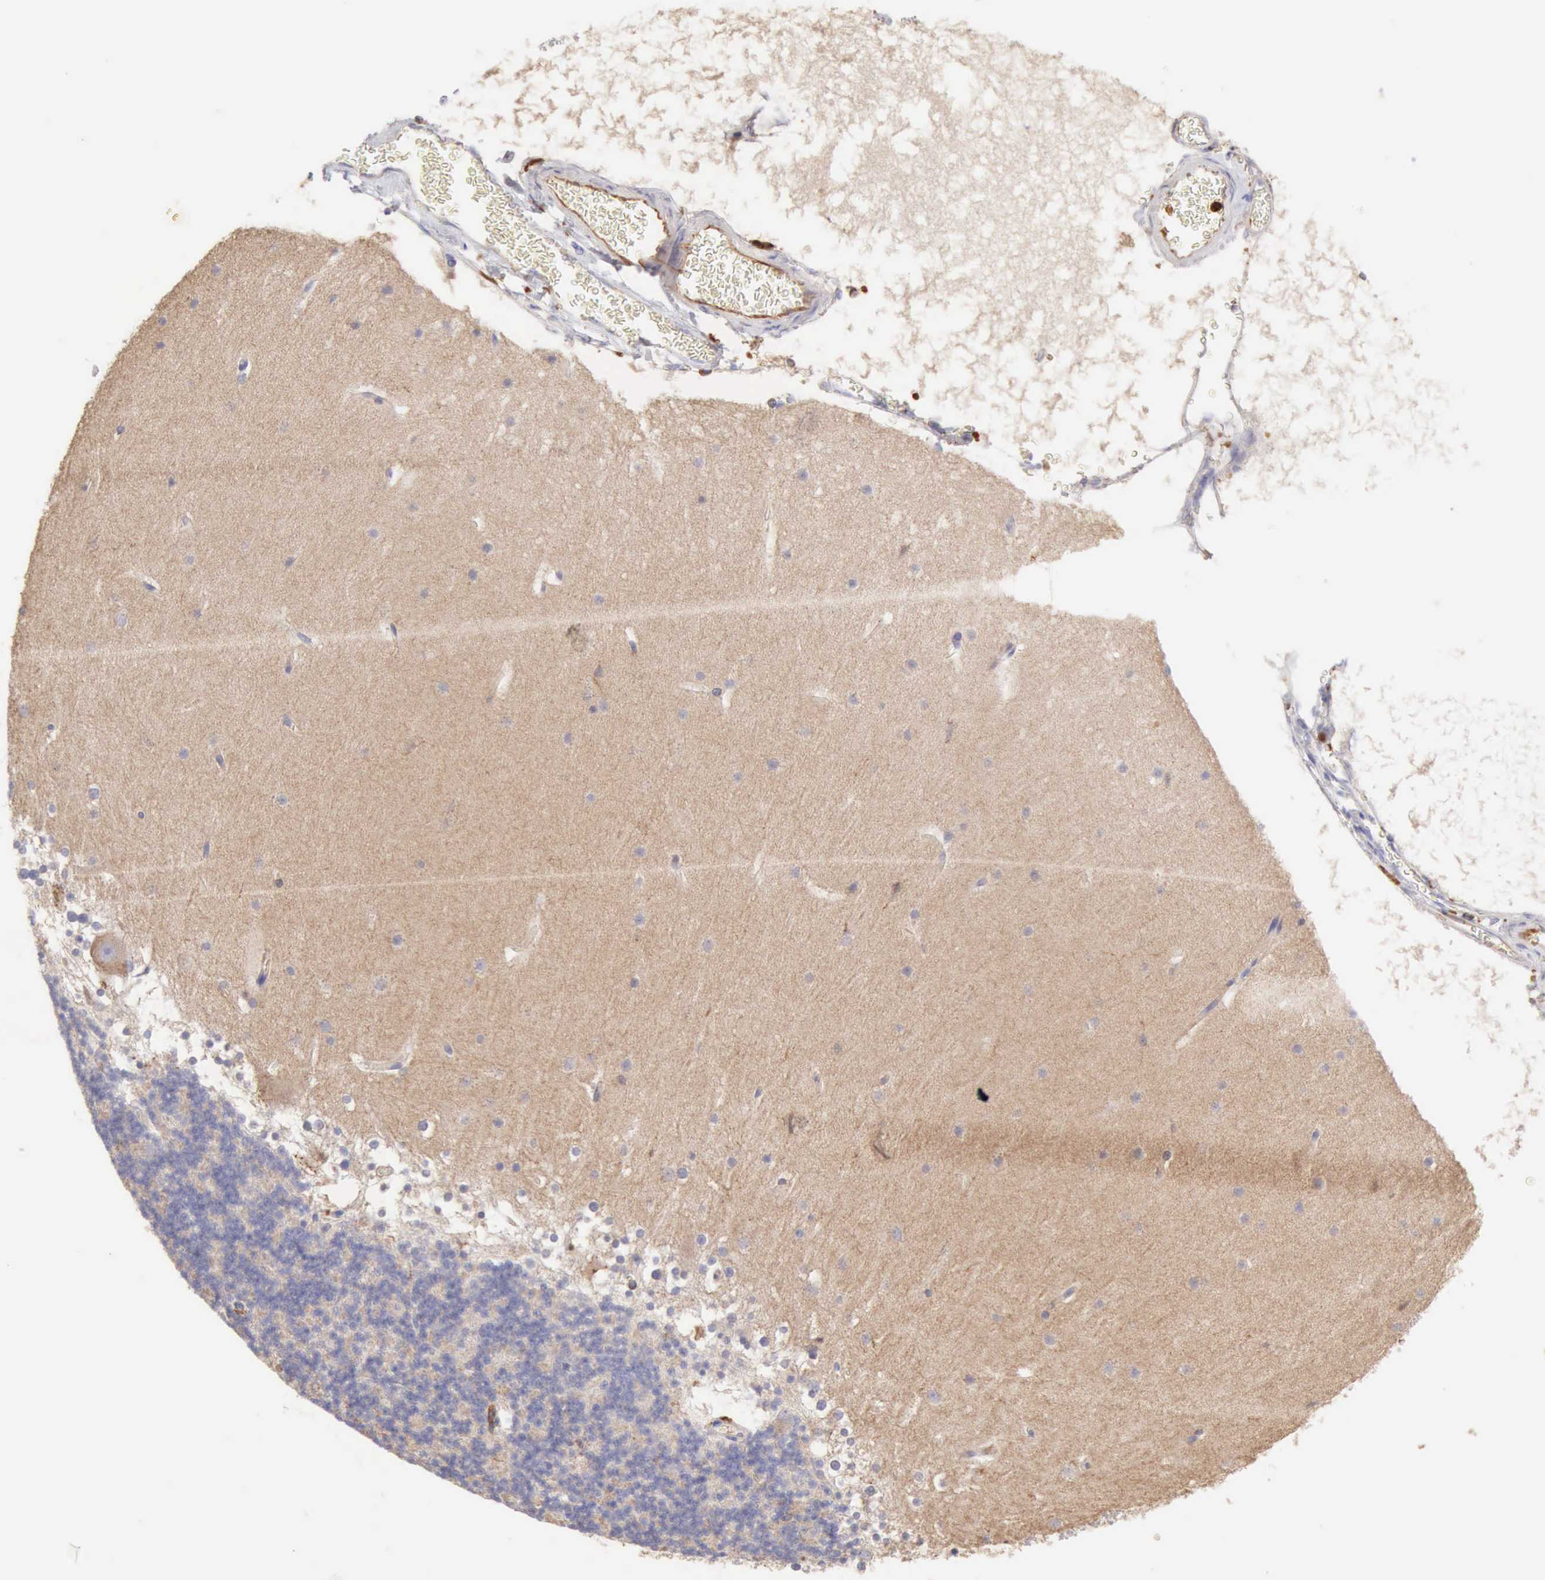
{"staining": {"intensity": "negative", "quantity": "none", "location": "none"}, "tissue": "cerebellum", "cell_type": "Cells in granular layer", "image_type": "normal", "snomed": [{"axis": "morphology", "description": "Normal tissue, NOS"}, {"axis": "topography", "description": "Cerebellum"}], "caption": "Cells in granular layer are negative for protein expression in unremarkable human cerebellum. (Immunohistochemistry, brightfield microscopy, high magnification).", "gene": "ARHGAP4", "patient": {"sex": "female", "age": 19}}